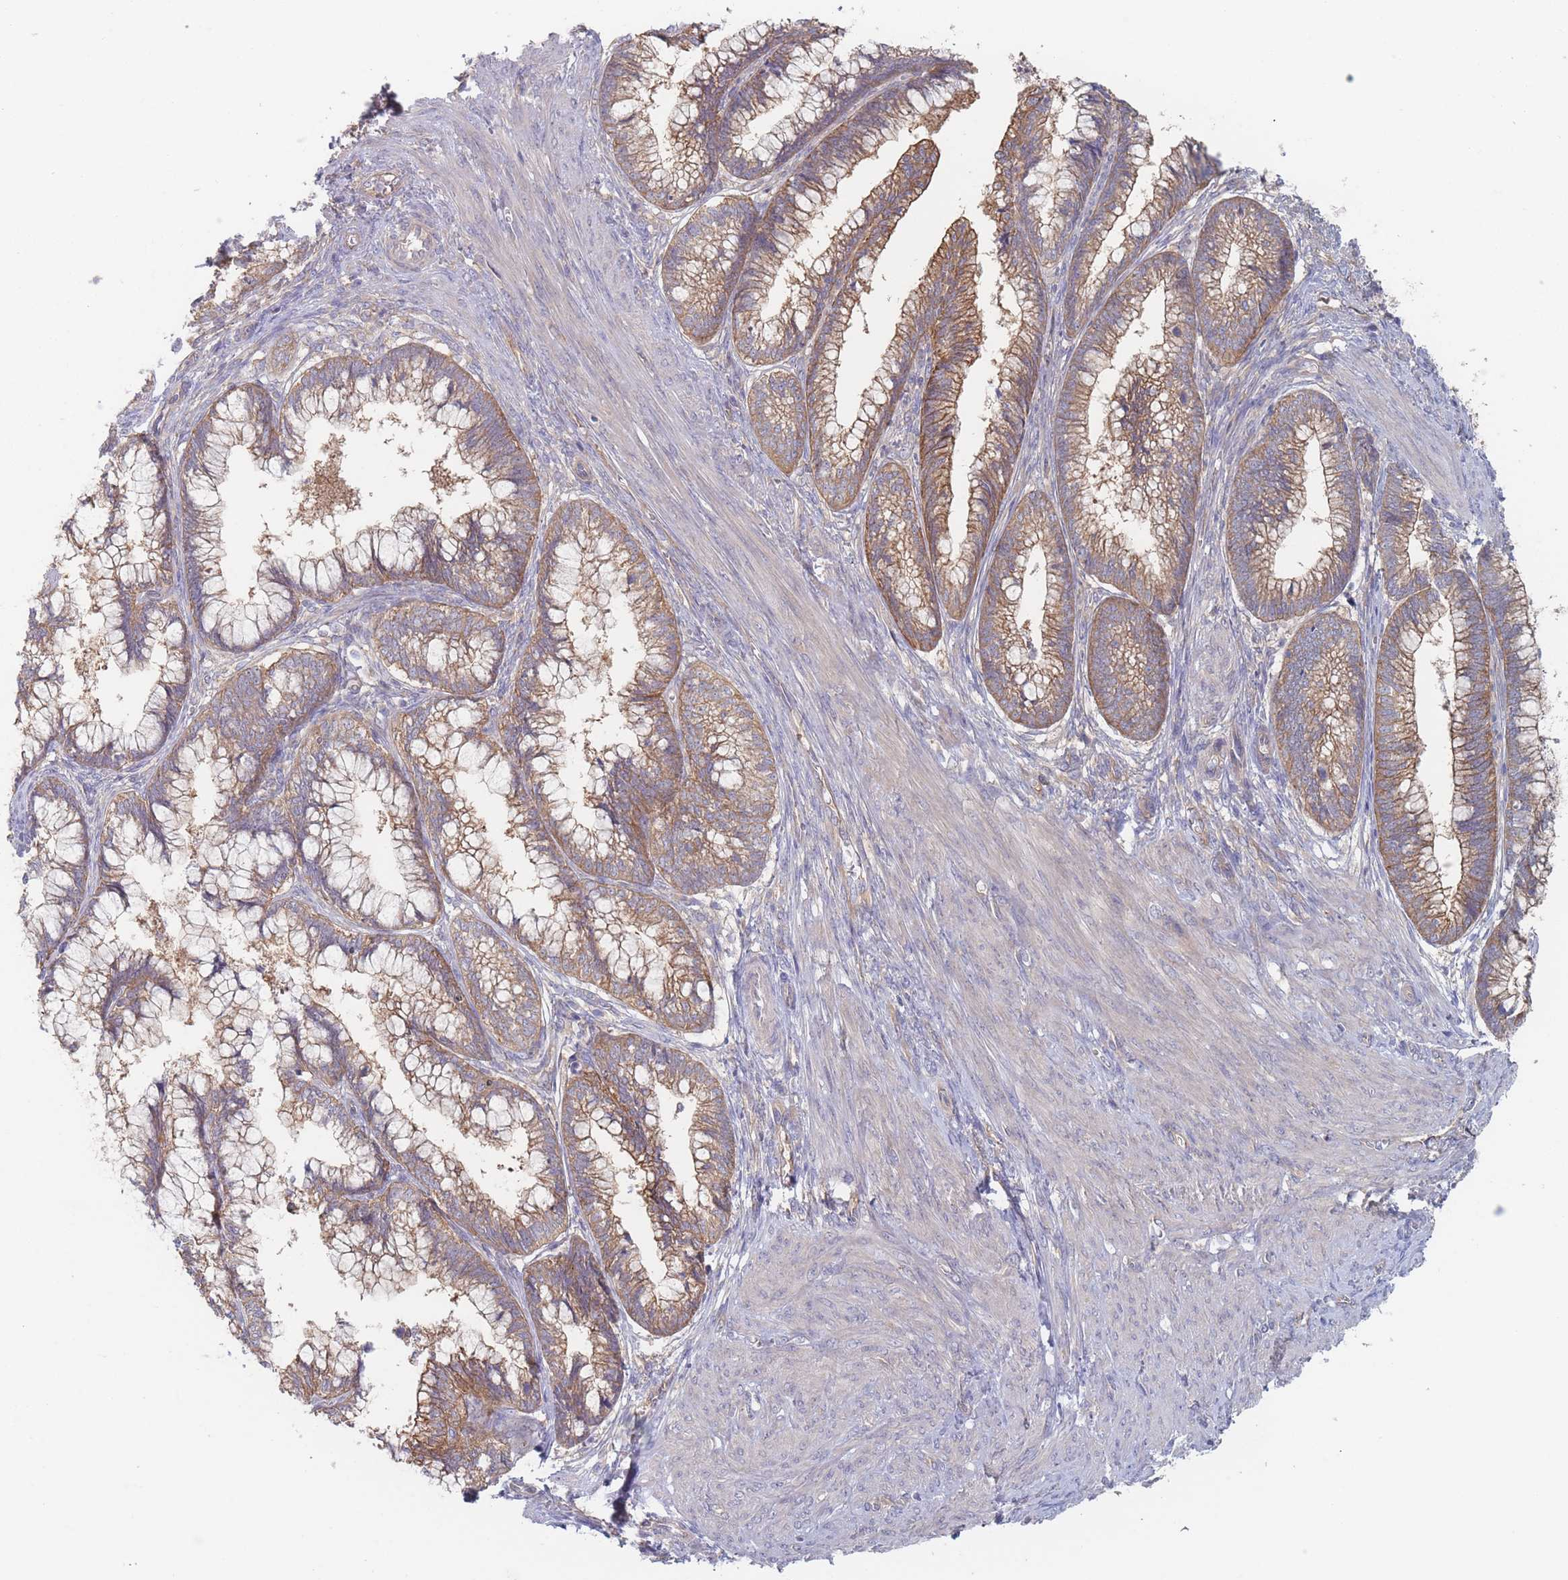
{"staining": {"intensity": "moderate", "quantity": ">75%", "location": "cytoplasmic/membranous"}, "tissue": "cervical cancer", "cell_type": "Tumor cells", "image_type": "cancer", "snomed": [{"axis": "morphology", "description": "Adenocarcinoma, NOS"}, {"axis": "topography", "description": "Cervix"}], "caption": "Moderate cytoplasmic/membranous positivity is present in approximately >75% of tumor cells in cervical adenocarcinoma.", "gene": "EFCC1", "patient": {"sex": "female", "age": 44}}